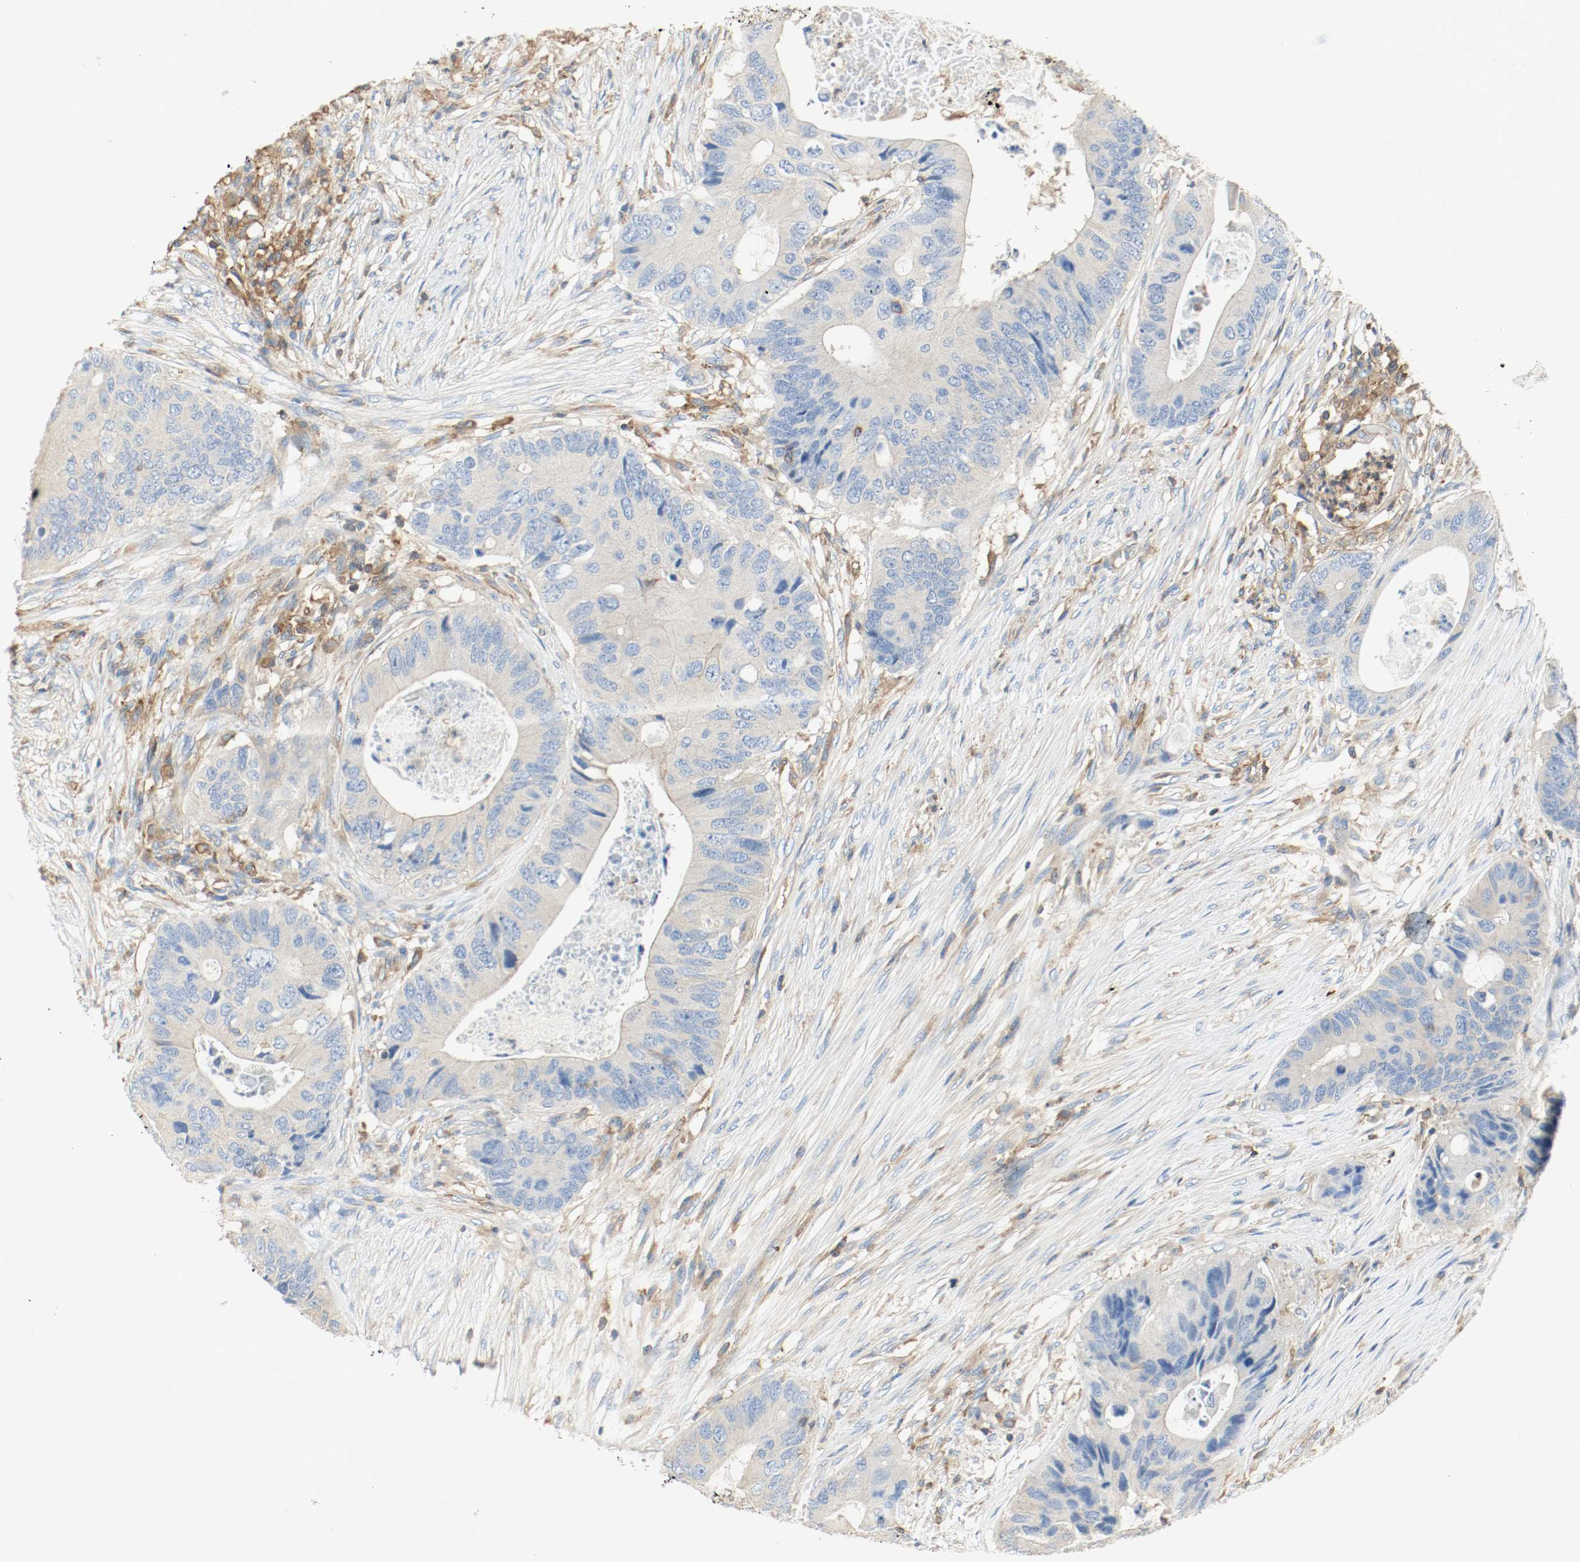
{"staining": {"intensity": "weak", "quantity": "25%-75%", "location": "cytoplasmic/membranous"}, "tissue": "colorectal cancer", "cell_type": "Tumor cells", "image_type": "cancer", "snomed": [{"axis": "morphology", "description": "Adenocarcinoma, NOS"}, {"axis": "topography", "description": "Colon"}], "caption": "Human adenocarcinoma (colorectal) stained for a protein (brown) shows weak cytoplasmic/membranous positive expression in about 25%-75% of tumor cells.", "gene": "ARPC1B", "patient": {"sex": "male", "age": 71}}